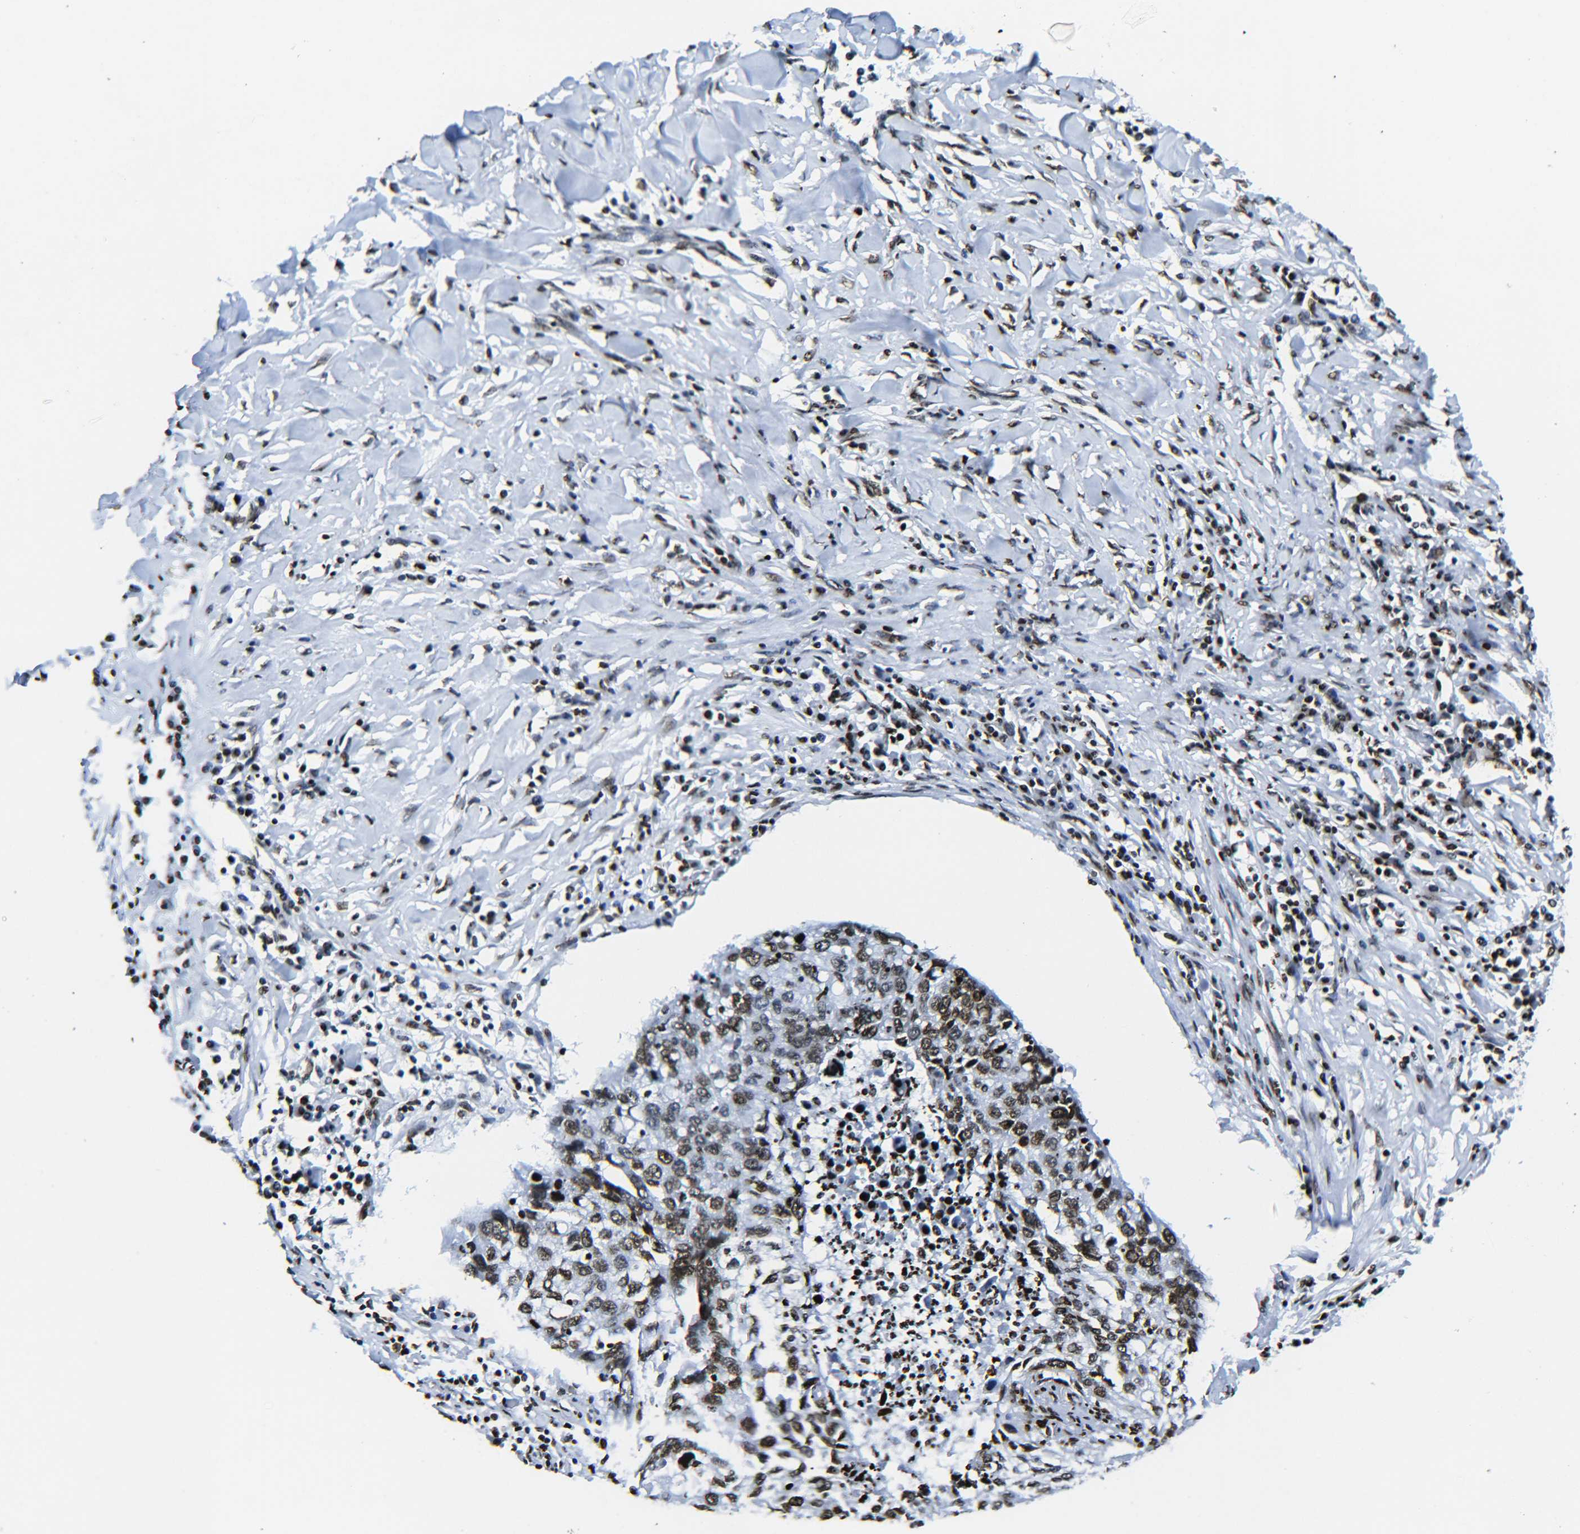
{"staining": {"intensity": "moderate", "quantity": ">75%", "location": "nuclear"}, "tissue": "lung cancer", "cell_type": "Tumor cells", "image_type": "cancer", "snomed": [{"axis": "morphology", "description": "Squamous cell carcinoma, NOS"}, {"axis": "topography", "description": "Lung"}], "caption": "A photomicrograph showing moderate nuclear positivity in about >75% of tumor cells in lung cancer (squamous cell carcinoma), as visualized by brown immunohistochemical staining.", "gene": "H2AX", "patient": {"sex": "female", "age": 63}}